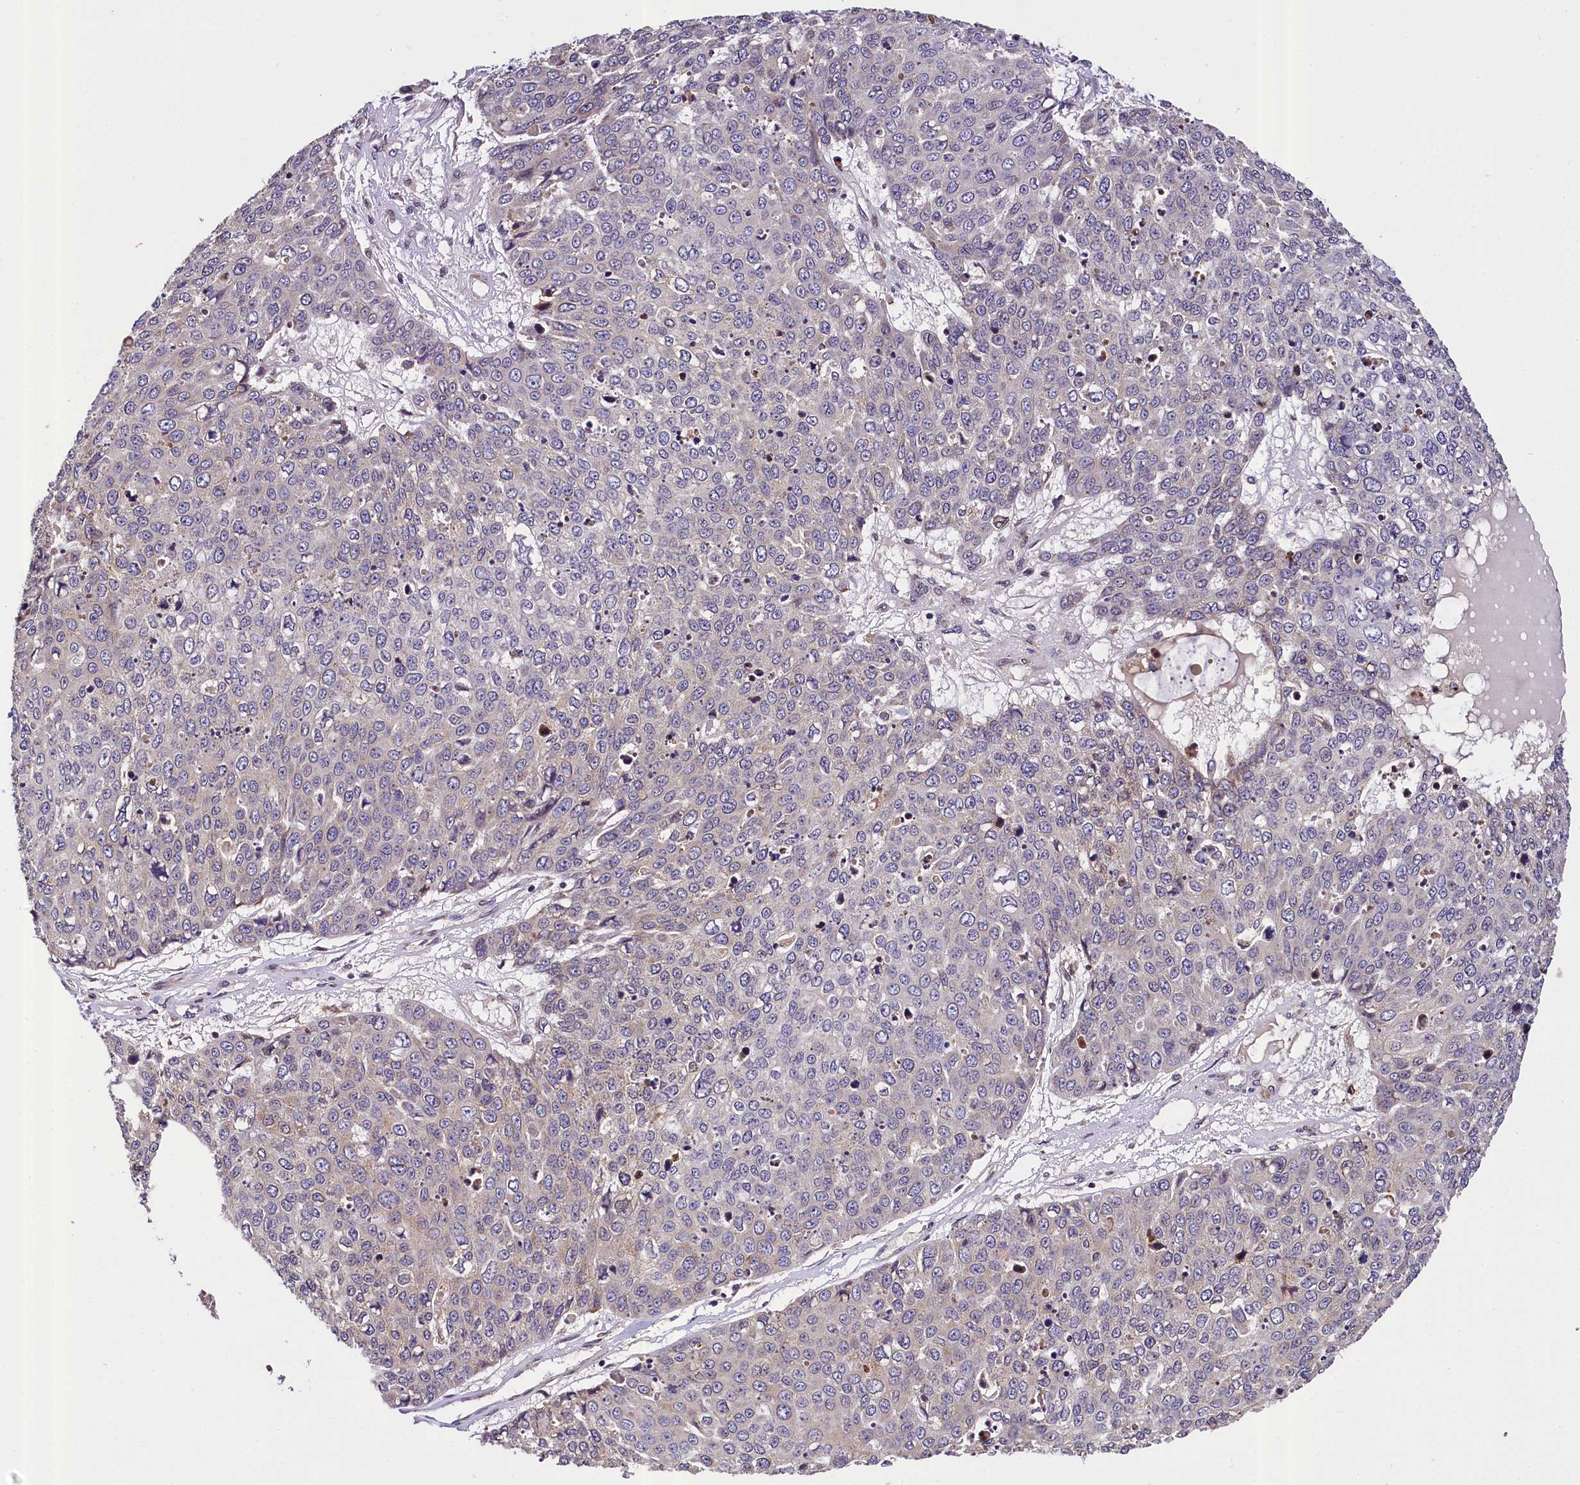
{"staining": {"intensity": "weak", "quantity": "<25%", "location": "cytoplasmic/membranous"}, "tissue": "skin cancer", "cell_type": "Tumor cells", "image_type": "cancer", "snomed": [{"axis": "morphology", "description": "Squamous cell carcinoma, NOS"}, {"axis": "topography", "description": "Skin"}], "caption": "An immunohistochemistry (IHC) micrograph of skin squamous cell carcinoma is shown. There is no staining in tumor cells of skin squamous cell carcinoma.", "gene": "SUPV3L1", "patient": {"sex": "female", "age": 44}}